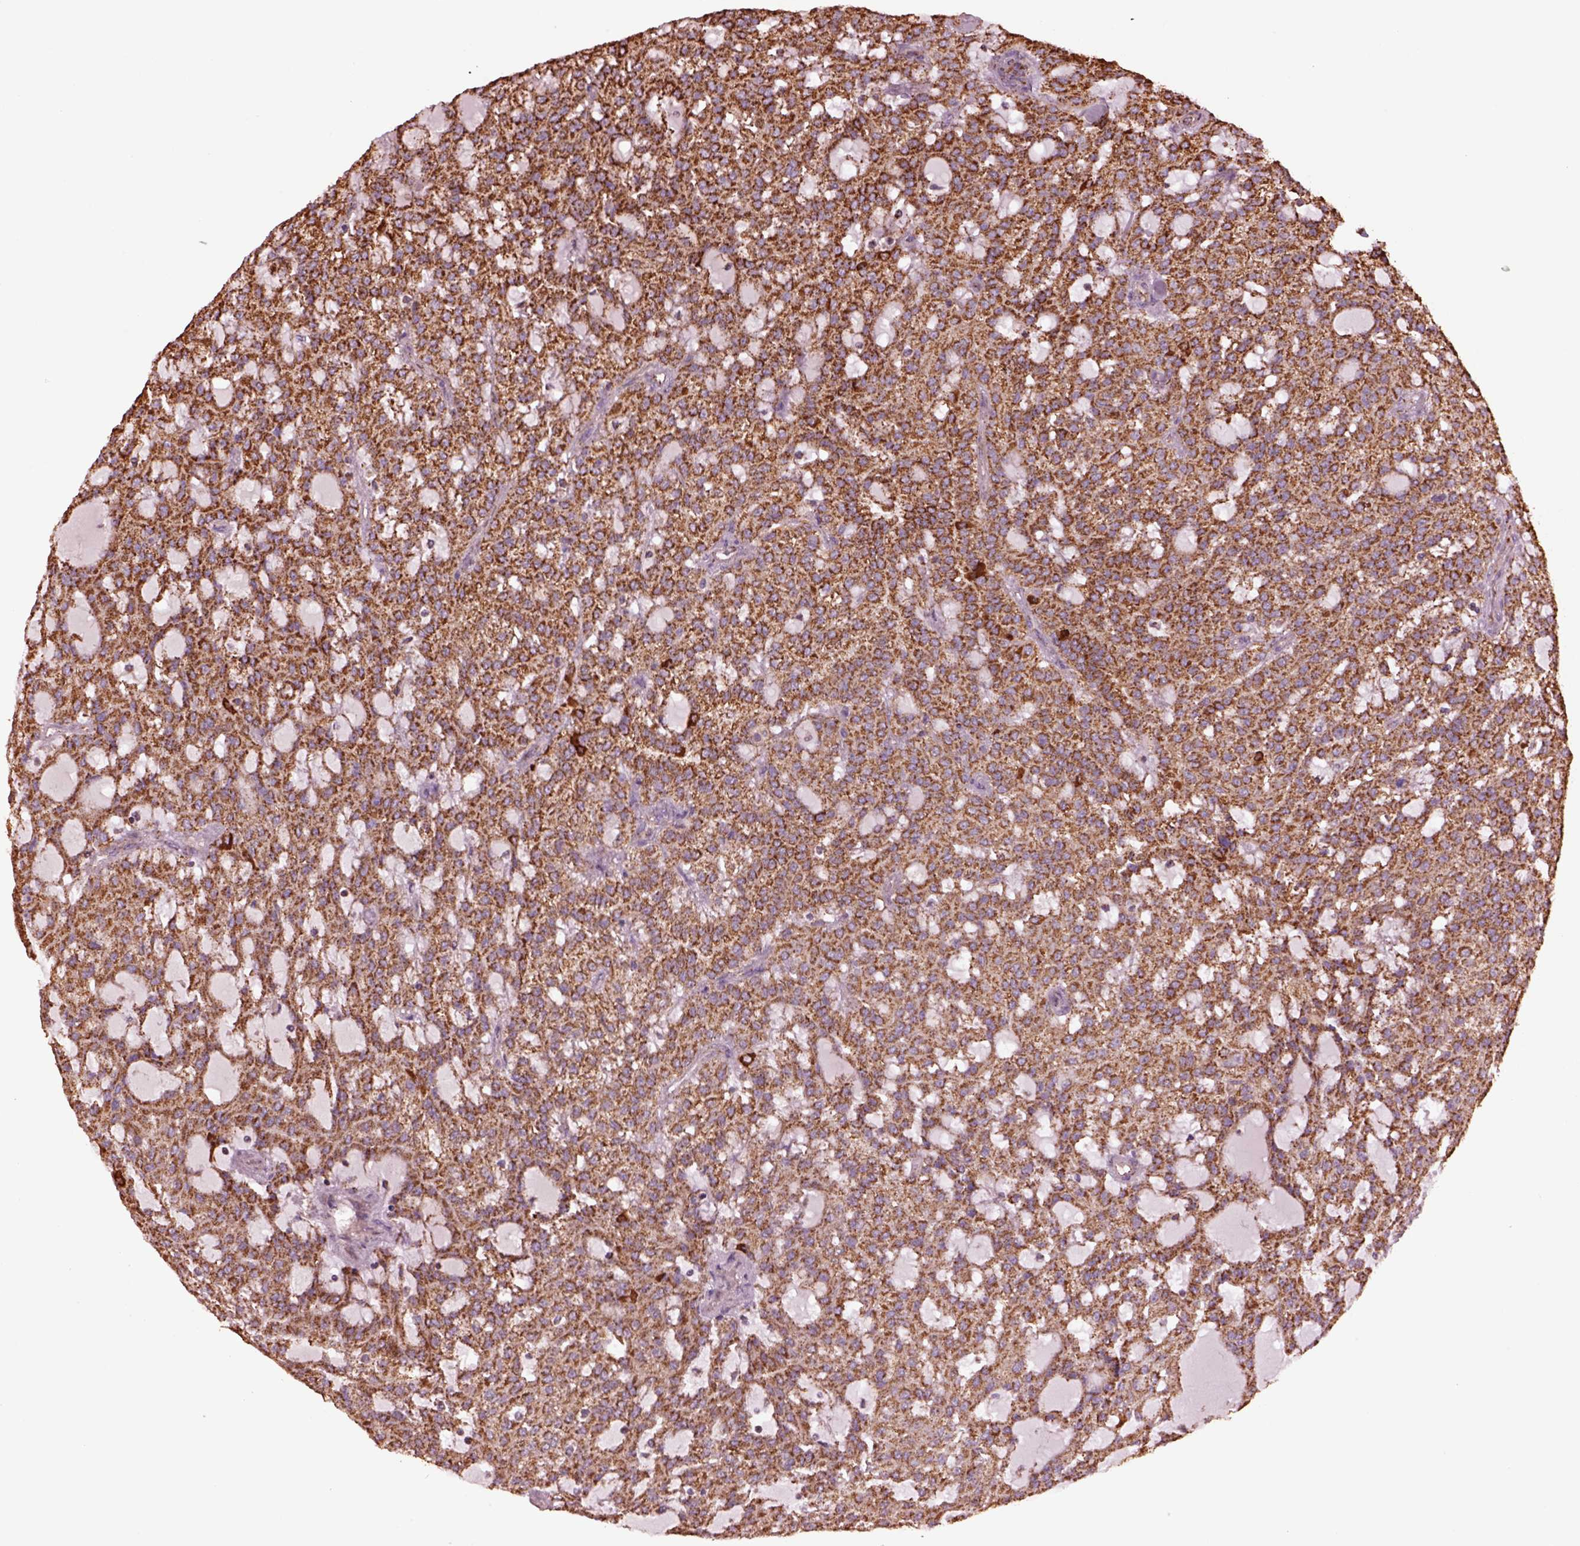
{"staining": {"intensity": "moderate", "quantity": ">75%", "location": "cytoplasmic/membranous"}, "tissue": "renal cancer", "cell_type": "Tumor cells", "image_type": "cancer", "snomed": [{"axis": "morphology", "description": "Adenocarcinoma, NOS"}, {"axis": "topography", "description": "Kidney"}], "caption": "This is a micrograph of immunohistochemistry (IHC) staining of renal adenocarcinoma, which shows moderate expression in the cytoplasmic/membranous of tumor cells.", "gene": "TMEM254", "patient": {"sex": "male", "age": 63}}